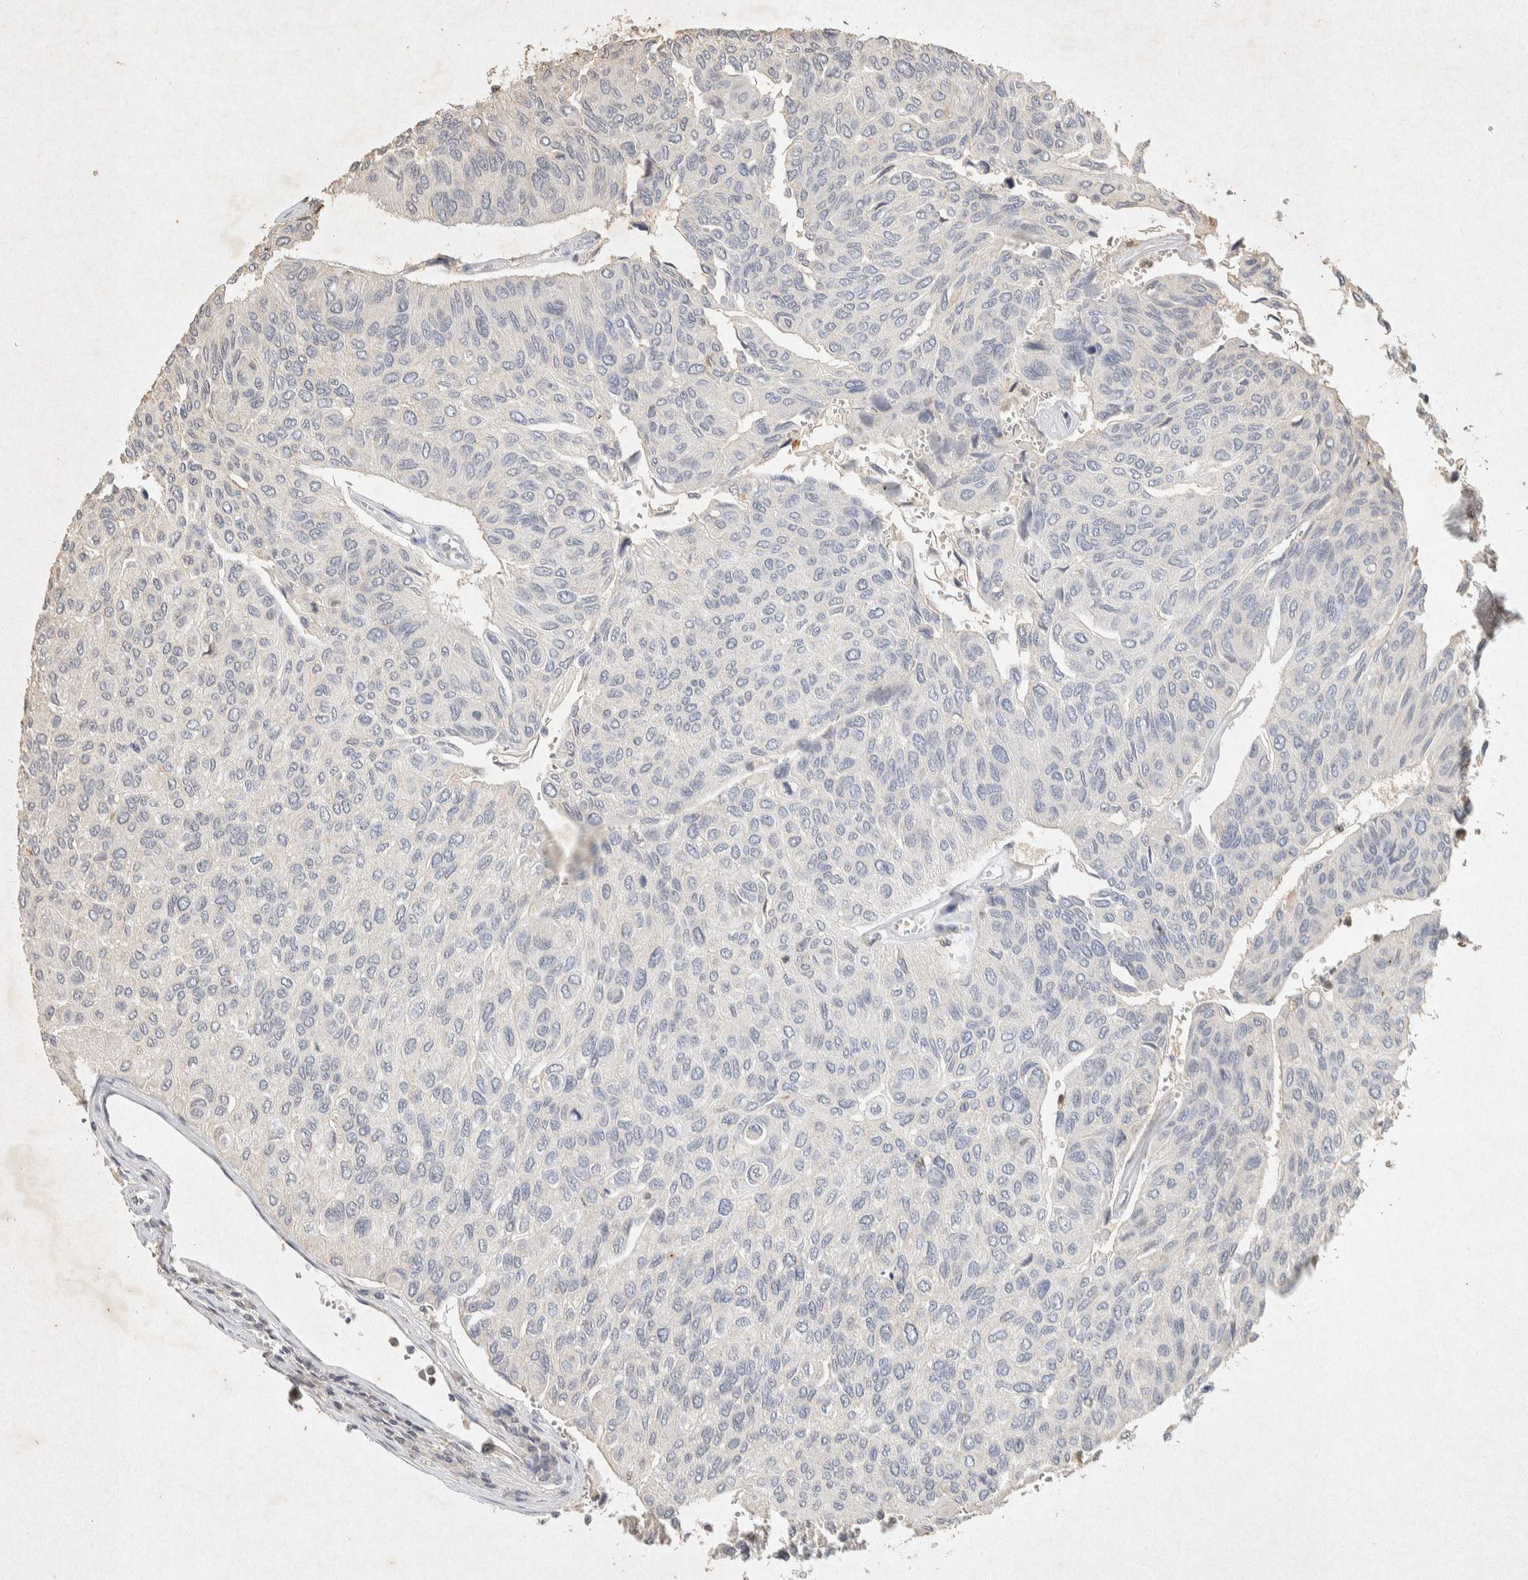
{"staining": {"intensity": "negative", "quantity": "none", "location": "none"}, "tissue": "urothelial cancer", "cell_type": "Tumor cells", "image_type": "cancer", "snomed": [{"axis": "morphology", "description": "Urothelial carcinoma, High grade"}, {"axis": "topography", "description": "Urinary bladder"}], "caption": "Immunohistochemistry (IHC) of high-grade urothelial carcinoma shows no positivity in tumor cells. (DAB immunohistochemistry (IHC), high magnification).", "gene": "RAC2", "patient": {"sex": "male", "age": 66}}